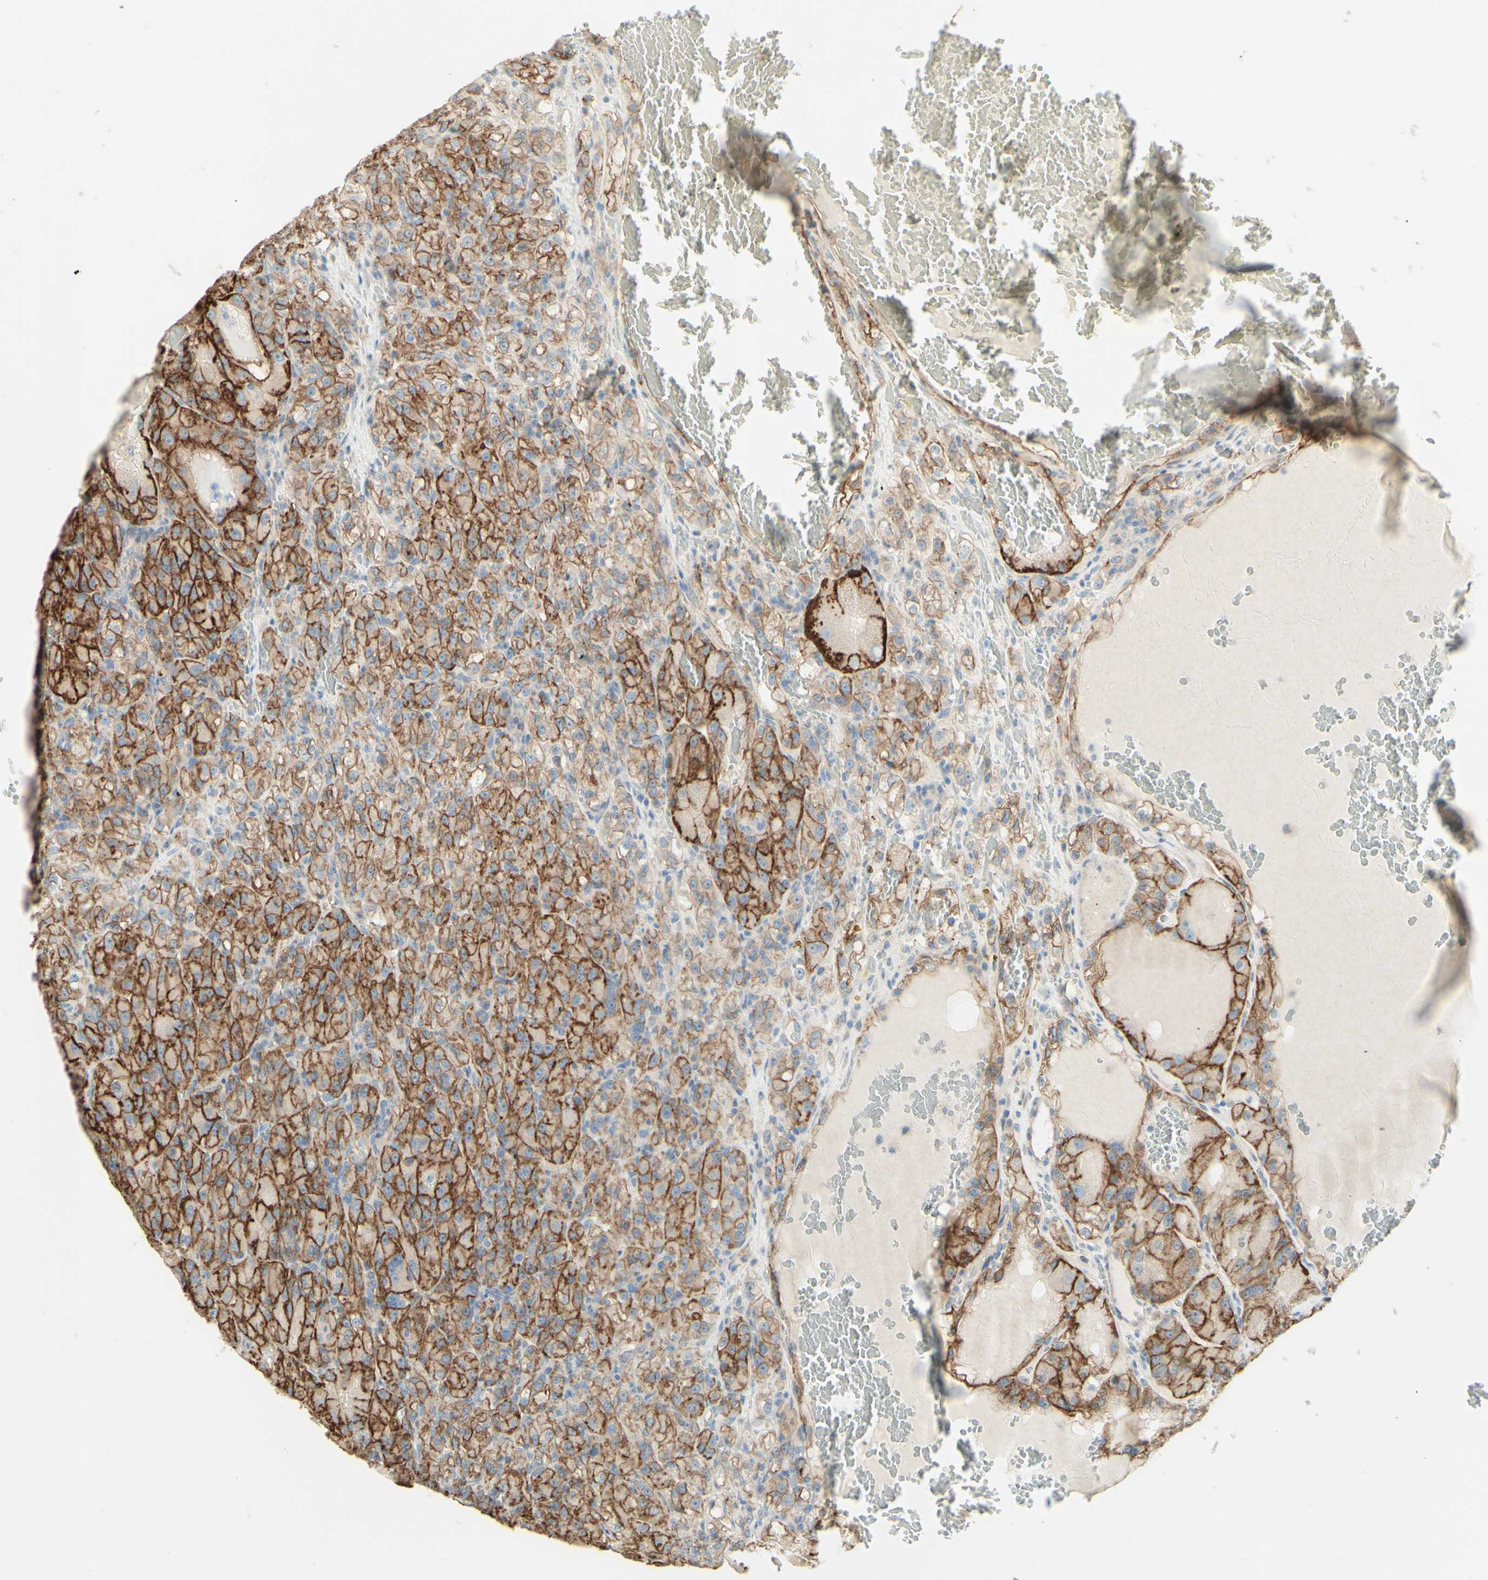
{"staining": {"intensity": "moderate", "quantity": ">75%", "location": "cytoplasmic/membranous"}, "tissue": "renal cancer", "cell_type": "Tumor cells", "image_type": "cancer", "snomed": [{"axis": "morphology", "description": "Adenocarcinoma, NOS"}, {"axis": "topography", "description": "Kidney"}], "caption": "A photomicrograph showing moderate cytoplasmic/membranous positivity in approximately >75% of tumor cells in renal adenocarcinoma, as visualized by brown immunohistochemical staining.", "gene": "RNF149", "patient": {"sex": "male", "age": 61}}